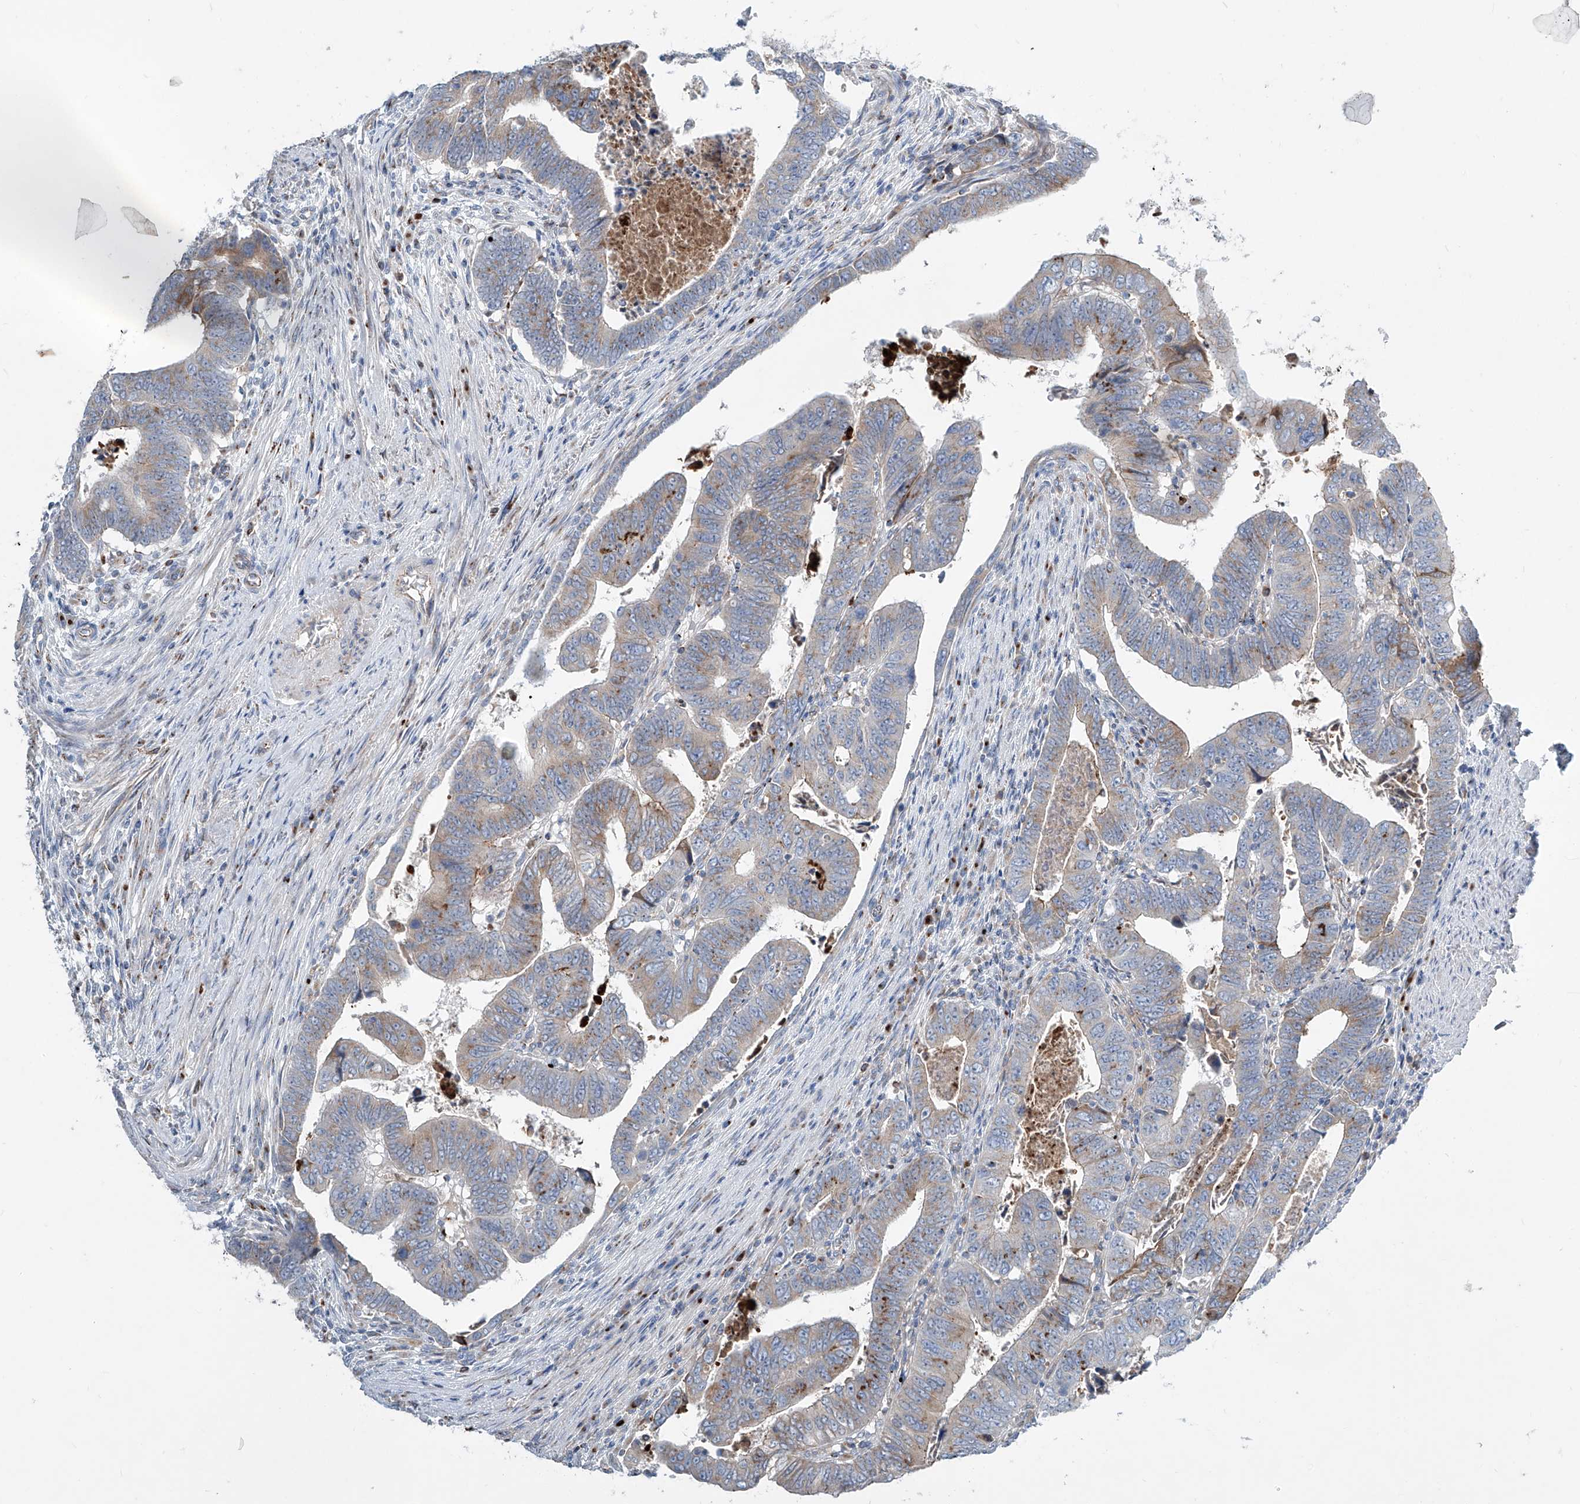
{"staining": {"intensity": "moderate", "quantity": "<25%", "location": "cytoplasmic/membranous"}, "tissue": "colorectal cancer", "cell_type": "Tumor cells", "image_type": "cancer", "snomed": [{"axis": "morphology", "description": "Normal tissue, NOS"}, {"axis": "morphology", "description": "Adenocarcinoma, NOS"}, {"axis": "topography", "description": "Rectum"}], "caption": "Immunohistochemistry of human colorectal cancer demonstrates low levels of moderate cytoplasmic/membranous expression in about <25% of tumor cells.", "gene": "CDH5", "patient": {"sex": "female", "age": 65}}